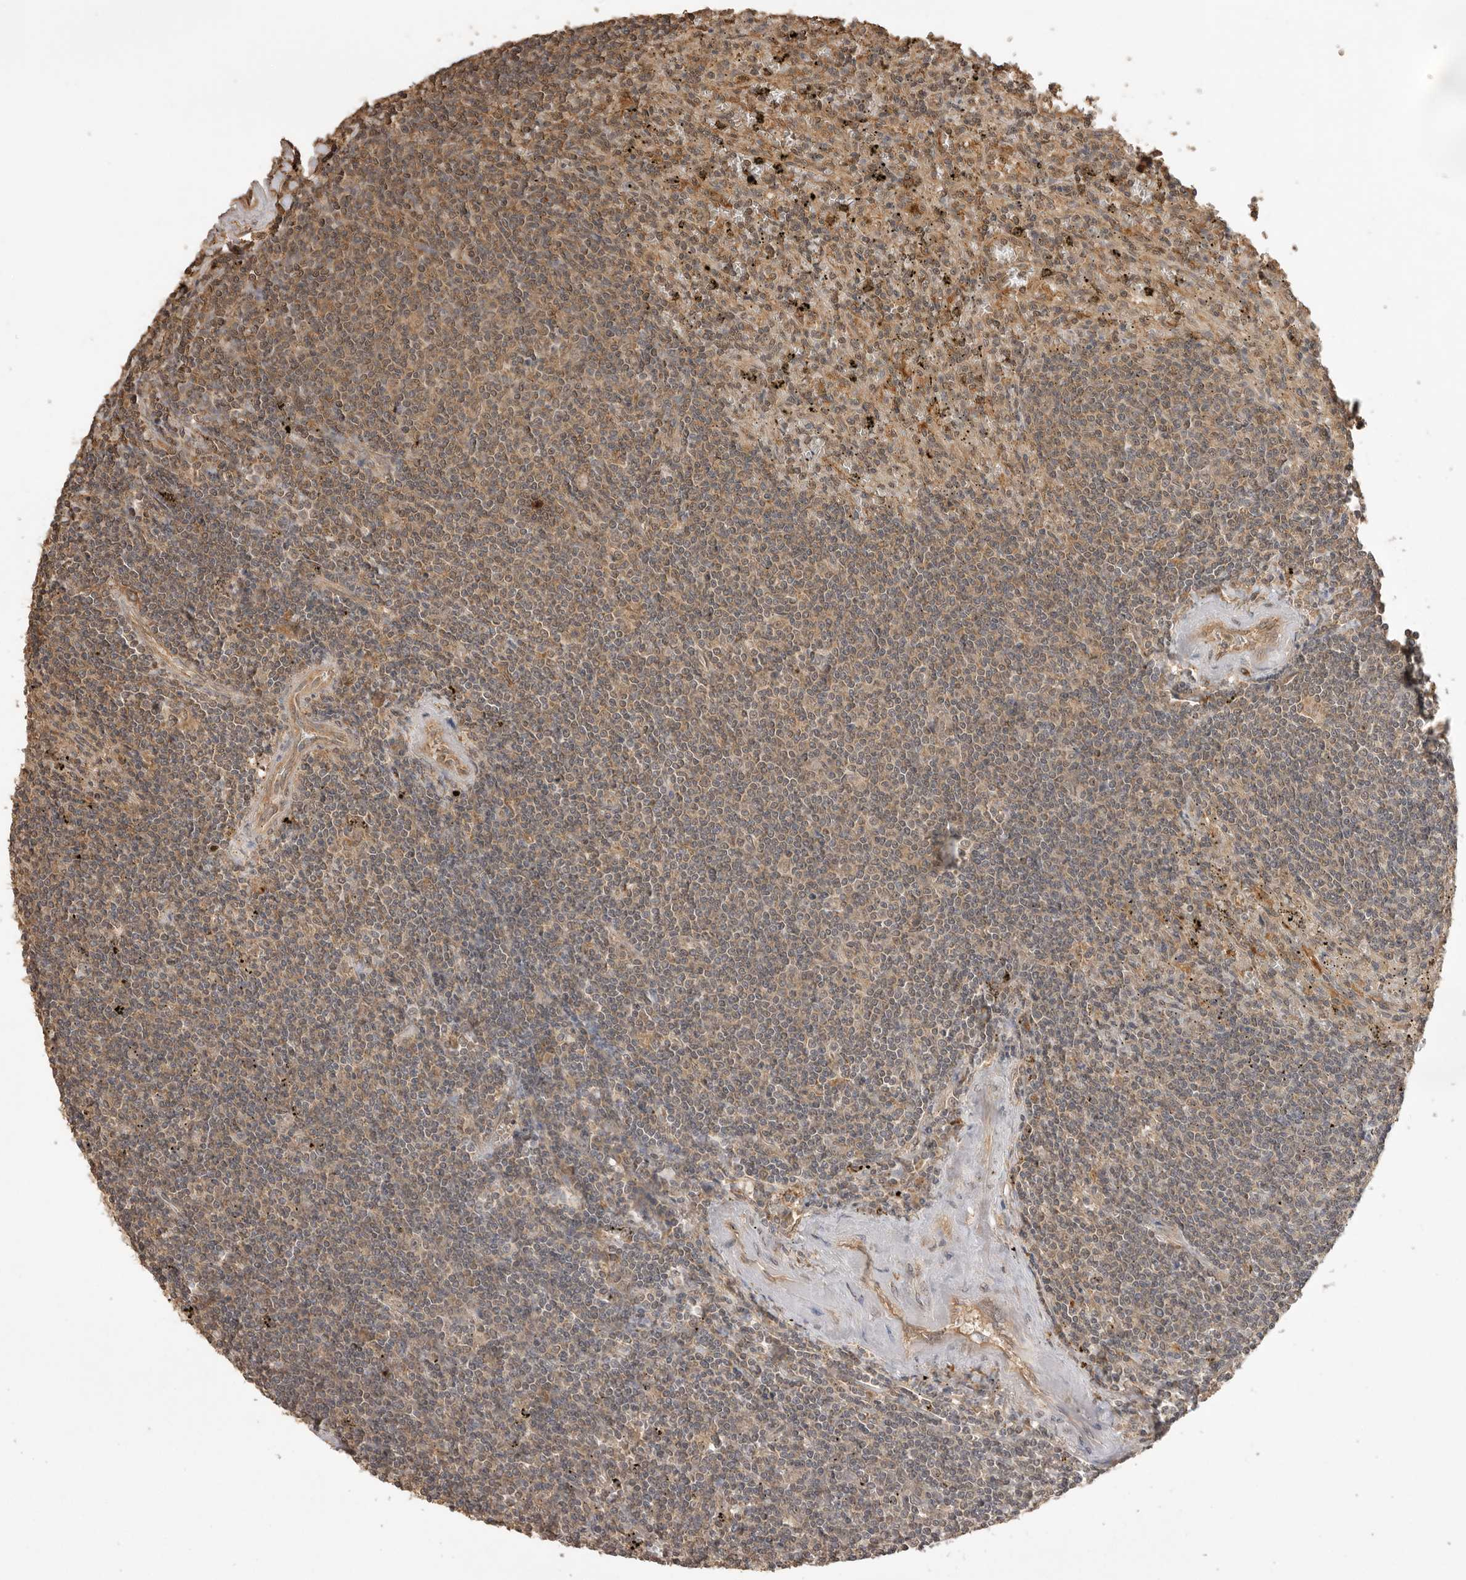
{"staining": {"intensity": "weak", "quantity": "25%-75%", "location": "cytoplasmic/membranous,nuclear"}, "tissue": "lymphoma", "cell_type": "Tumor cells", "image_type": "cancer", "snomed": [{"axis": "morphology", "description": "Malignant lymphoma, non-Hodgkin's type, Low grade"}, {"axis": "topography", "description": "Spleen"}], "caption": "Low-grade malignant lymphoma, non-Hodgkin's type stained with IHC shows weak cytoplasmic/membranous and nuclear staining in approximately 25%-75% of tumor cells. The staining is performed using DAB (3,3'-diaminobenzidine) brown chromogen to label protein expression. The nuclei are counter-stained blue using hematoxylin.", "gene": "JAG2", "patient": {"sex": "male", "age": 76}}